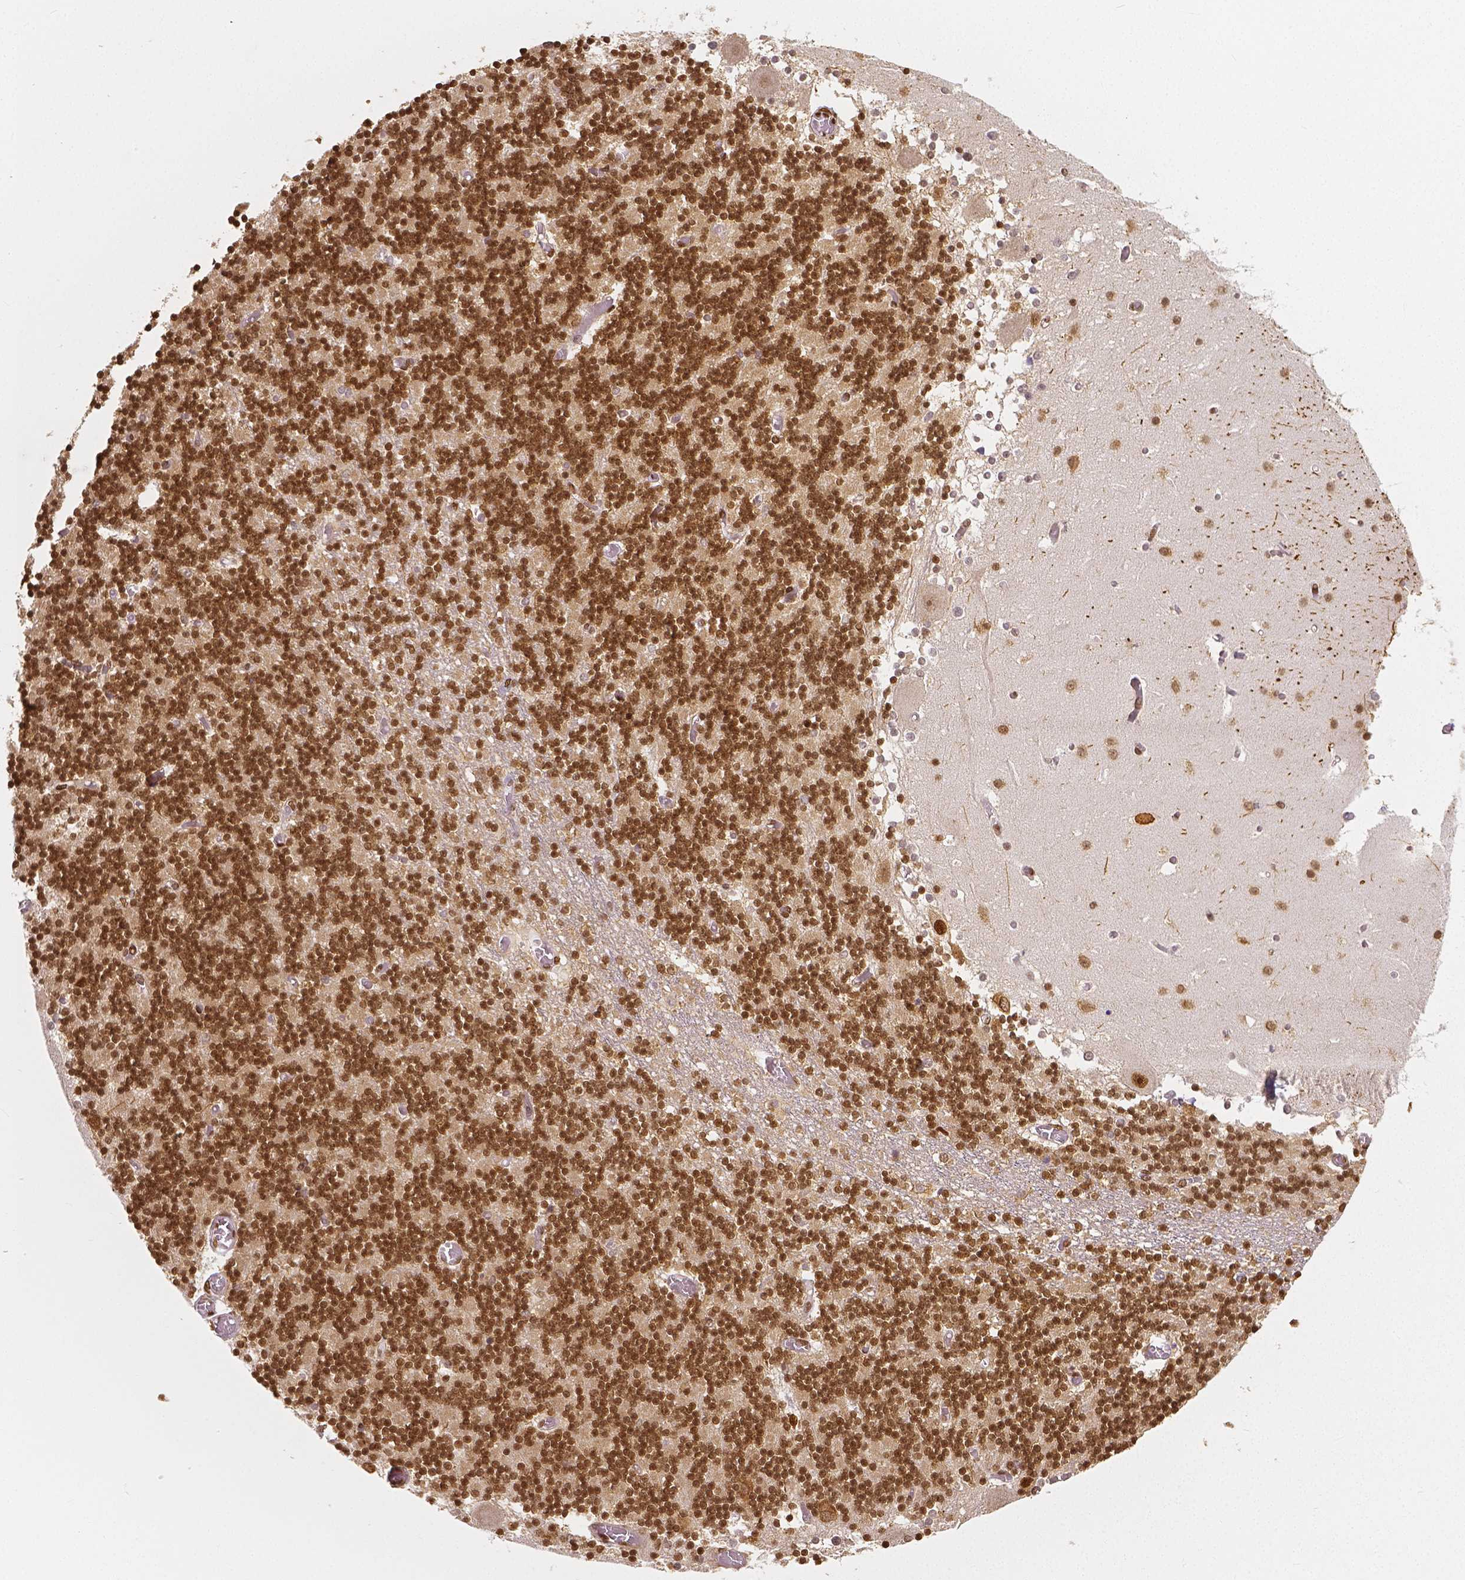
{"staining": {"intensity": "moderate", "quantity": ">75%", "location": "nuclear"}, "tissue": "cerebellum", "cell_type": "Cells in granular layer", "image_type": "normal", "snomed": [{"axis": "morphology", "description": "Normal tissue, NOS"}, {"axis": "topography", "description": "Cerebellum"}], "caption": "Cells in granular layer show medium levels of moderate nuclear positivity in approximately >75% of cells in normal cerebellum. (Stains: DAB in brown, nuclei in blue, Microscopy: brightfield microscopy at high magnification).", "gene": "NUCKS1", "patient": {"sex": "female", "age": 28}}